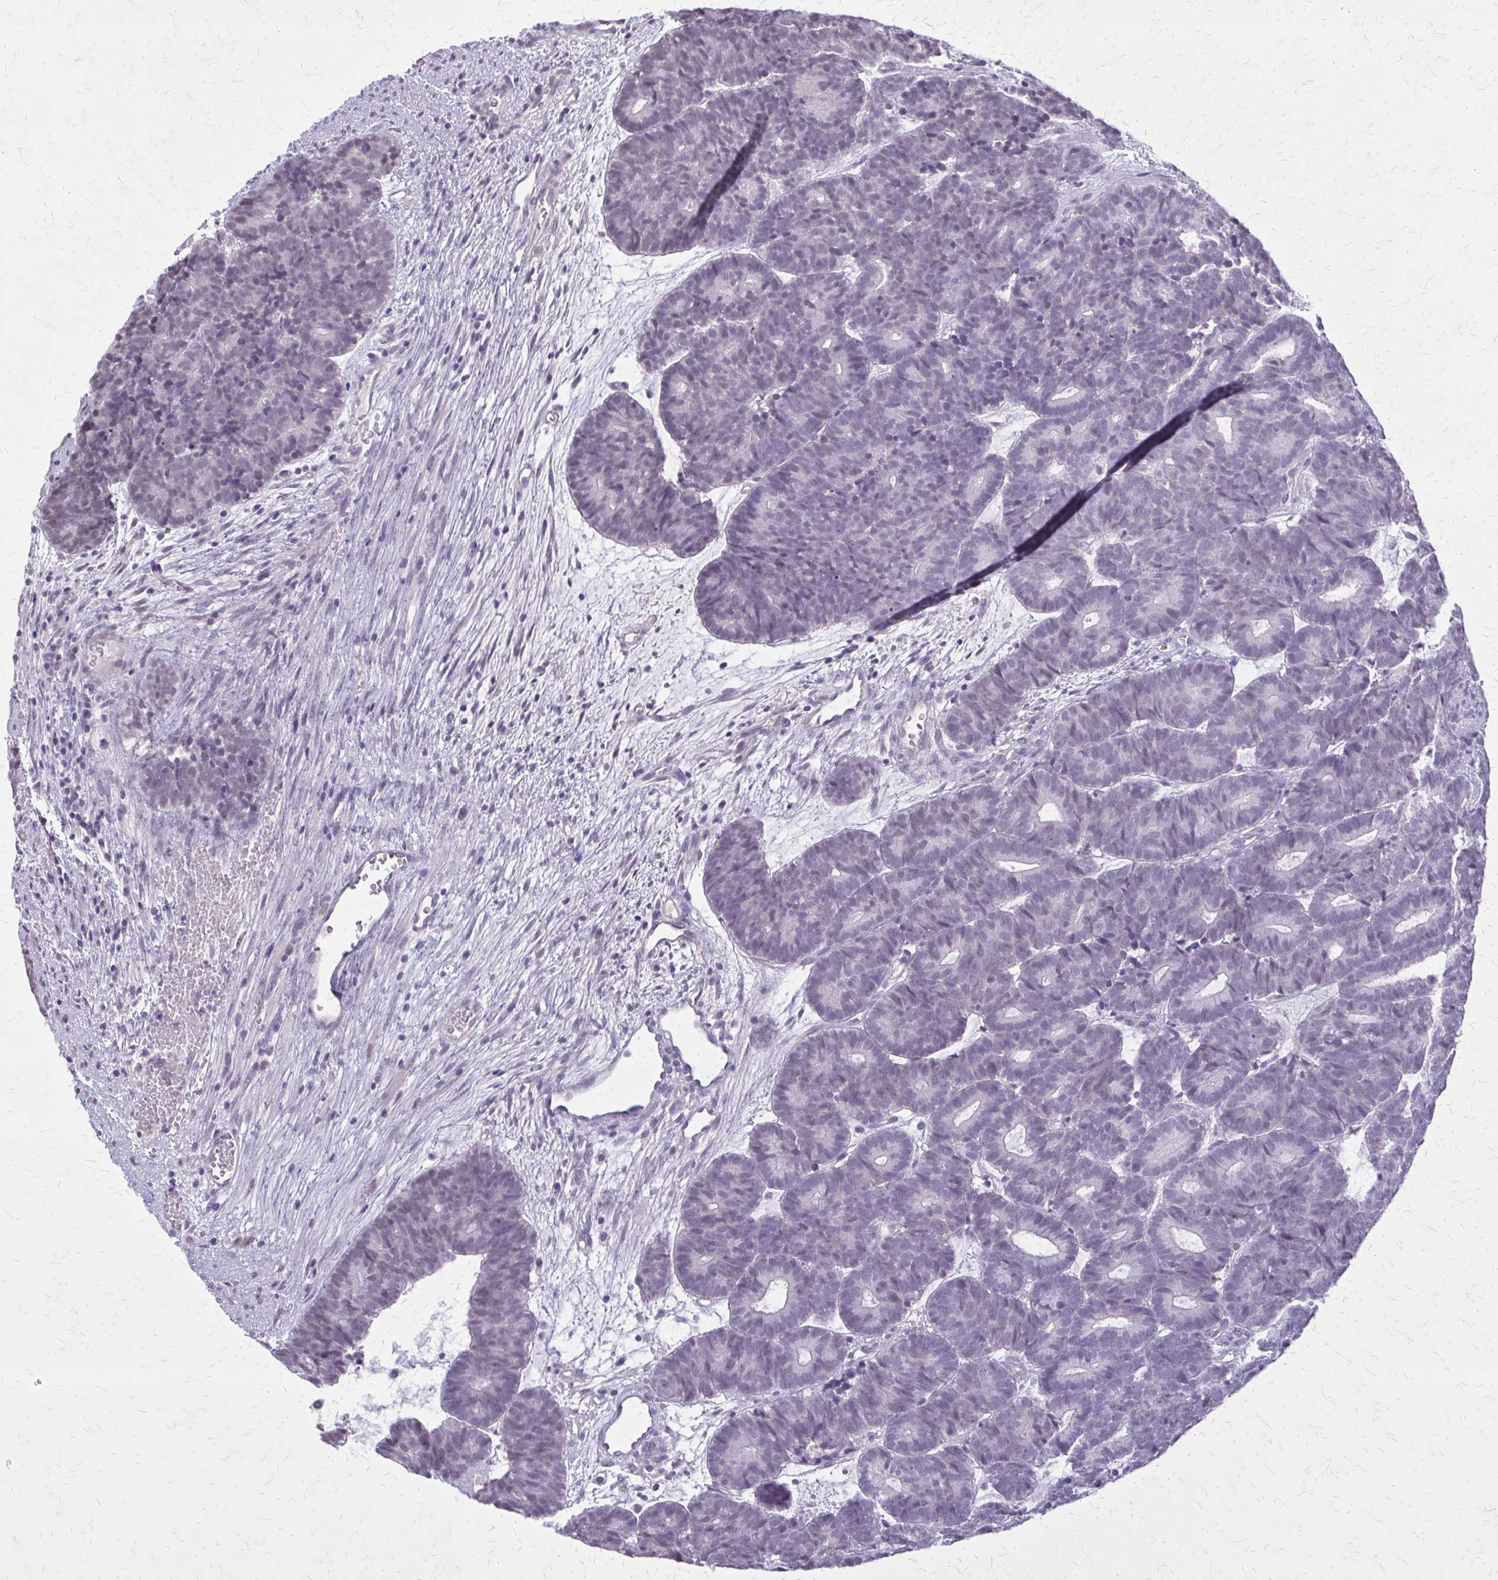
{"staining": {"intensity": "negative", "quantity": "none", "location": "none"}, "tissue": "head and neck cancer", "cell_type": "Tumor cells", "image_type": "cancer", "snomed": [{"axis": "morphology", "description": "Adenocarcinoma, NOS"}, {"axis": "topography", "description": "Head-Neck"}], "caption": "This is an IHC micrograph of head and neck cancer. There is no expression in tumor cells.", "gene": "PLCB1", "patient": {"sex": "female", "age": 81}}